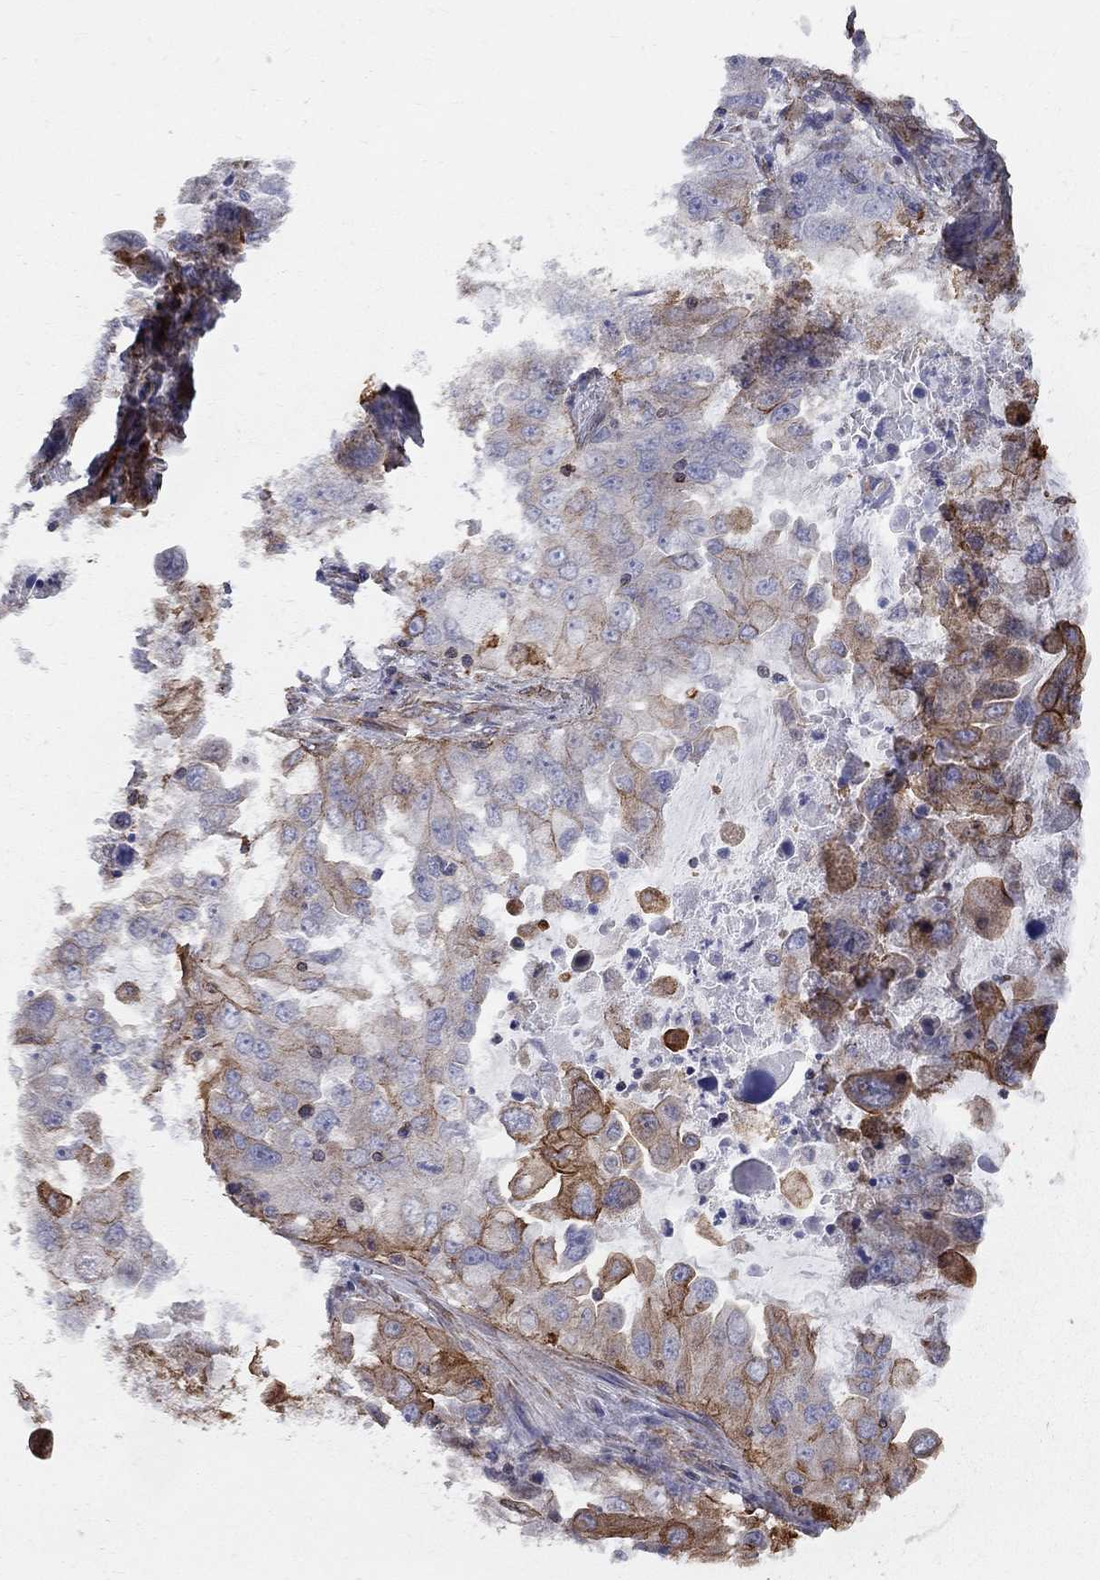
{"staining": {"intensity": "strong", "quantity": "<25%", "location": "cytoplasmic/membranous"}, "tissue": "lung cancer", "cell_type": "Tumor cells", "image_type": "cancer", "snomed": [{"axis": "morphology", "description": "Adenocarcinoma, NOS"}, {"axis": "topography", "description": "Lung"}], "caption": "Immunohistochemical staining of human lung cancer (adenocarcinoma) shows strong cytoplasmic/membranous protein positivity in approximately <25% of tumor cells. Using DAB (brown) and hematoxylin (blue) stains, captured at high magnification using brightfield microscopy.", "gene": "BICDL2", "patient": {"sex": "female", "age": 61}}